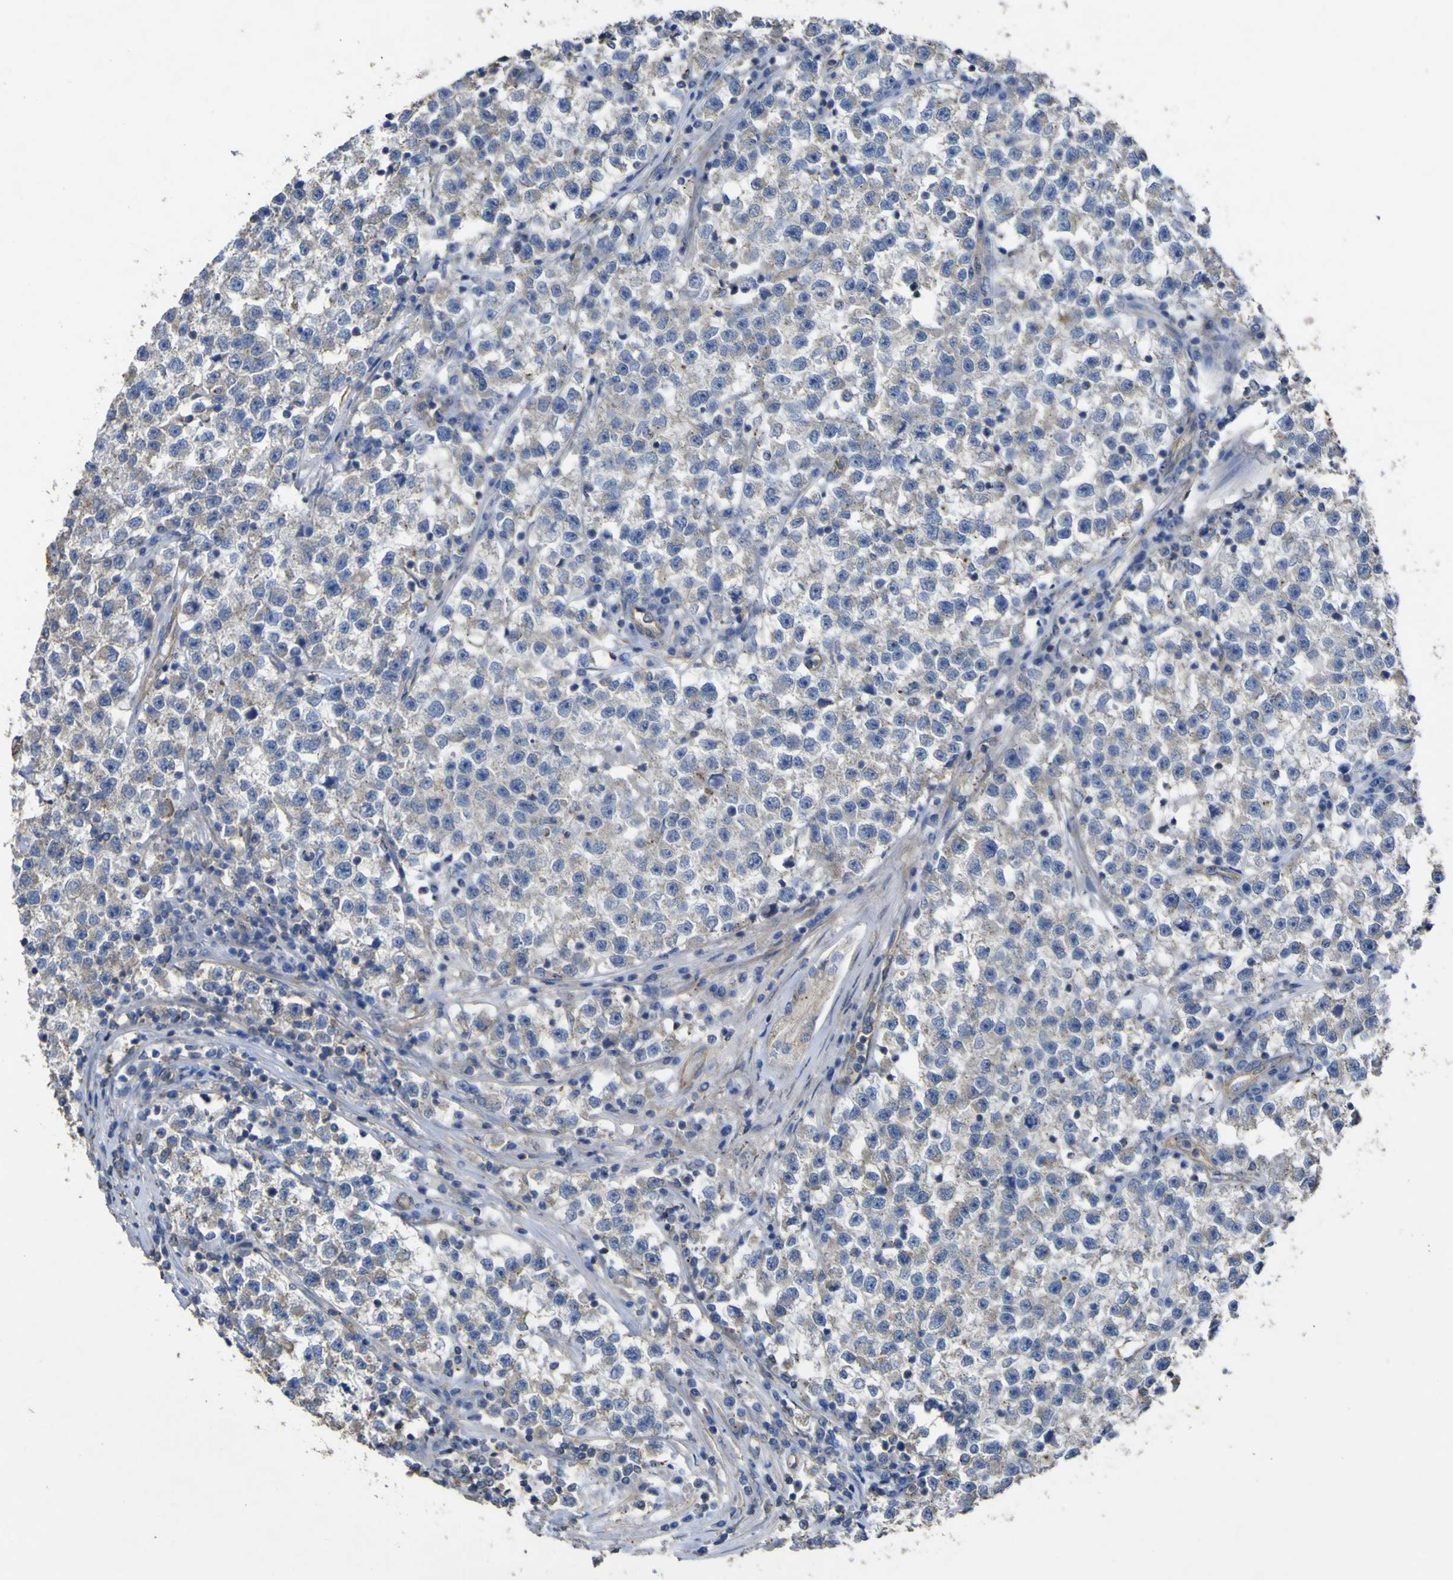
{"staining": {"intensity": "weak", "quantity": "<25%", "location": "cytoplasmic/membranous"}, "tissue": "testis cancer", "cell_type": "Tumor cells", "image_type": "cancer", "snomed": [{"axis": "morphology", "description": "Seminoma, NOS"}, {"axis": "topography", "description": "Testis"}], "caption": "A micrograph of seminoma (testis) stained for a protein reveals no brown staining in tumor cells.", "gene": "TNFSF15", "patient": {"sex": "male", "age": 22}}